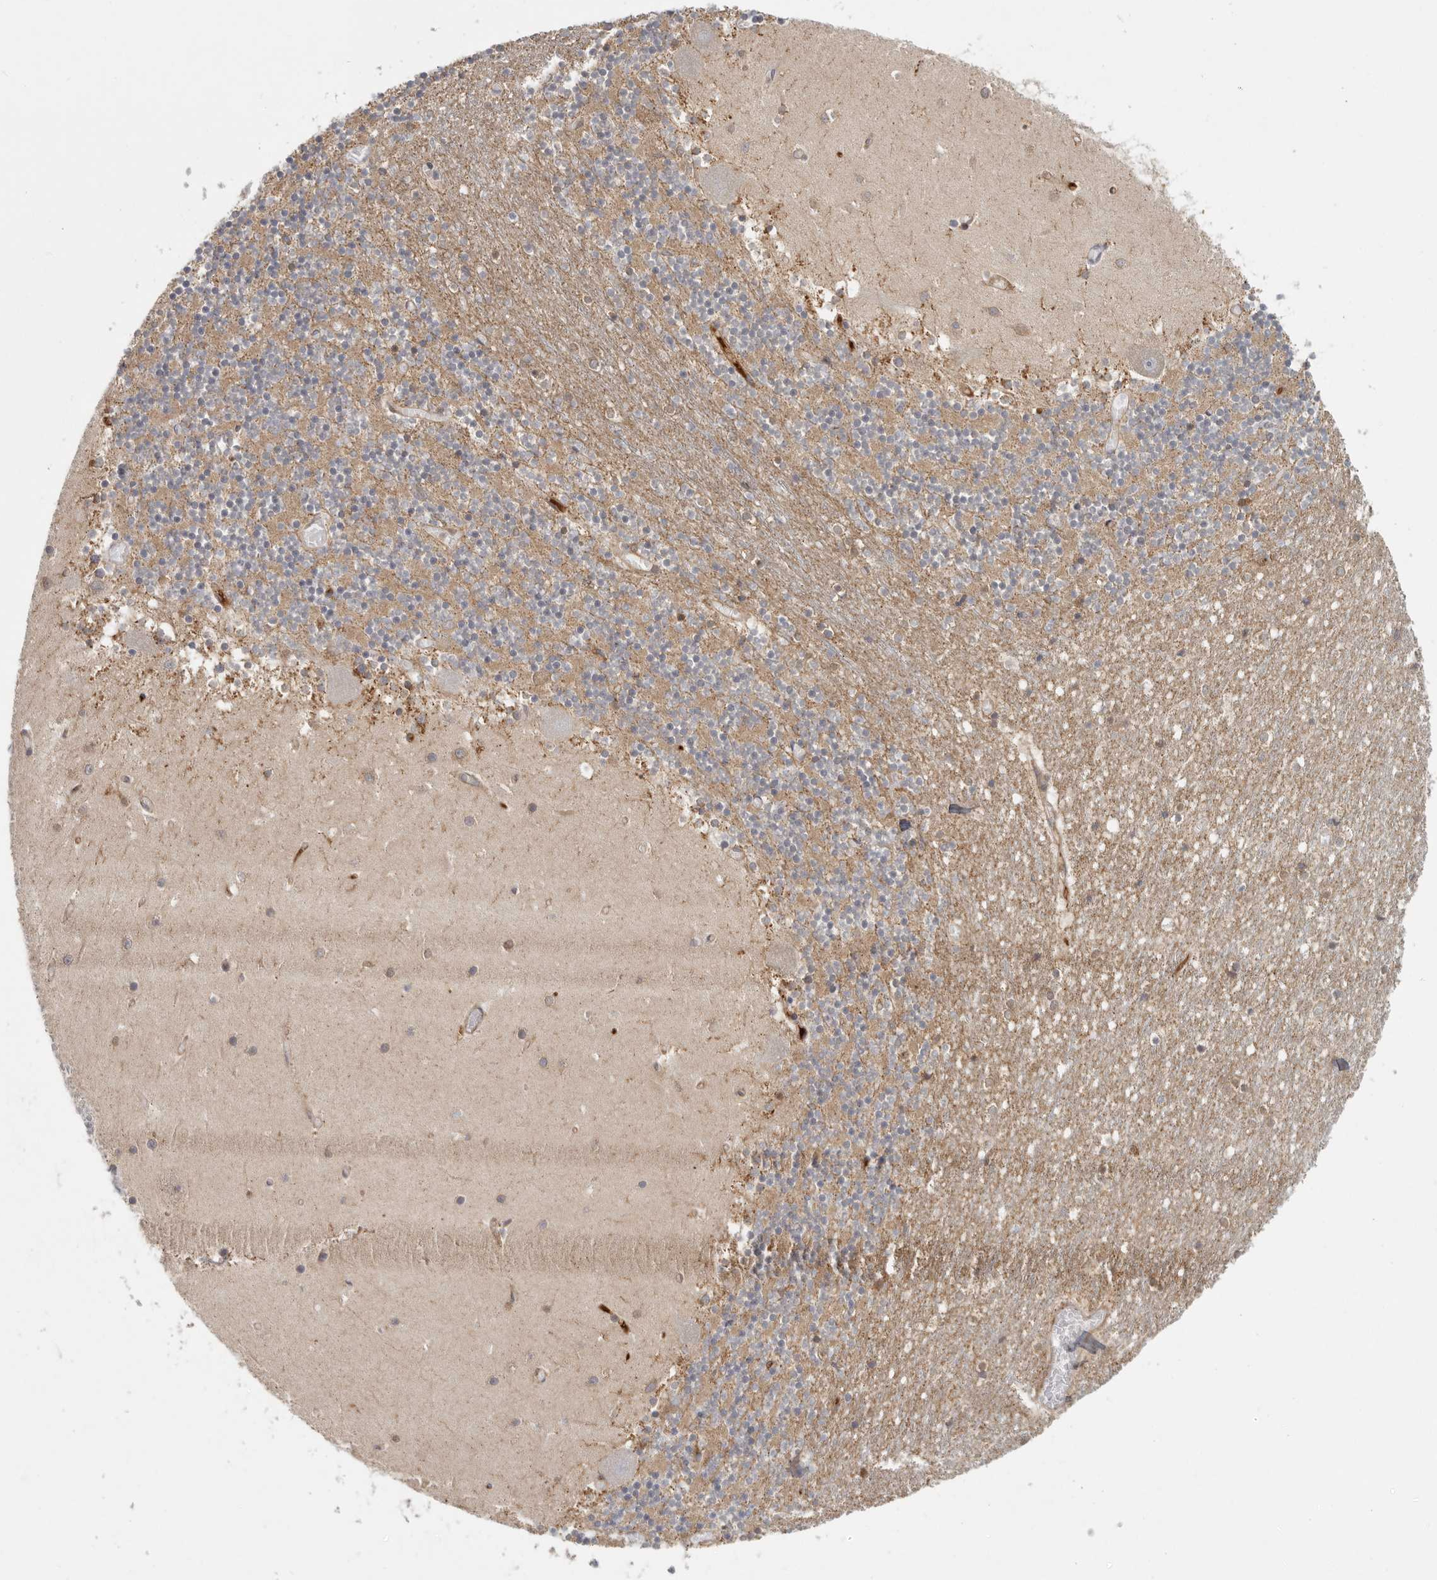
{"staining": {"intensity": "moderate", "quantity": "25%-75%", "location": "cytoplasmic/membranous"}, "tissue": "cerebellum", "cell_type": "Cells in granular layer", "image_type": "normal", "snomed": [{"axis": "morphology", "description": "Normal tissue, NOS"}, {"axis": "topography", "description": "Cerebellum"}], "caption": "Benign cerebellum shows moderate cytoplasmic/membranous positivity in about 25%-75% of cells in granular layer, visualized by immunohistochemistry.", "gene": "BCAP29", "patient": {"sex": "female", "age": 28}}